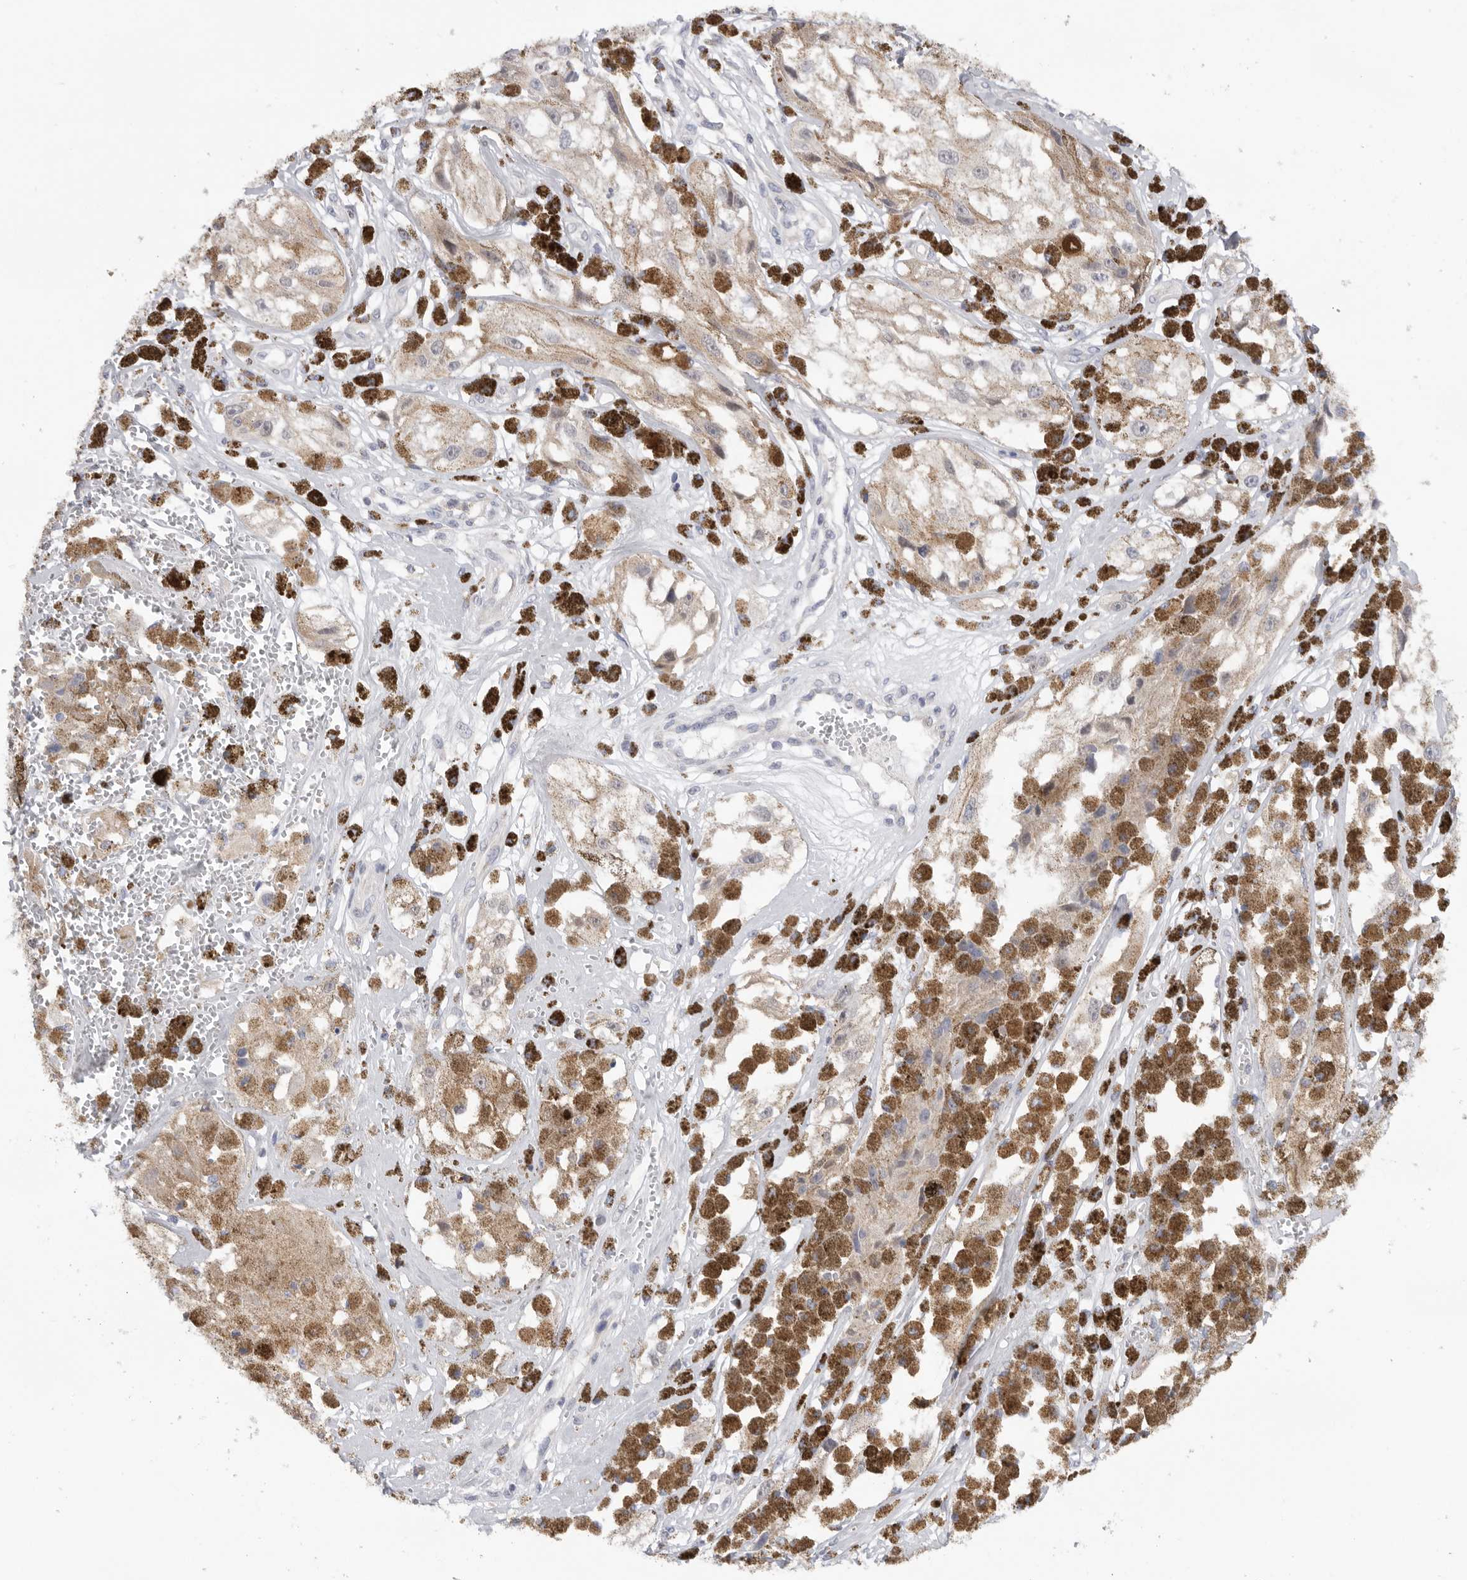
{"staining": {"intensity": "weak", "quantity": "25%-75%", "location": "cytoplasmic/membranous"}, "tissue": "melanoma", "cell_type": "Tumor cells", "image_type": "cancer", "snomed": [{"axis": "morphology", "description": "Malignant melanoma, NOS"}, {"axis": "topography", "description": "Skin"}], "caption": "Melanoma stained for a protein reveals weak cytoplasmic/membranous positivity in tumor cells.", "gene": "MTFR1L", "patient": {"sex": "male", "age": 88}}